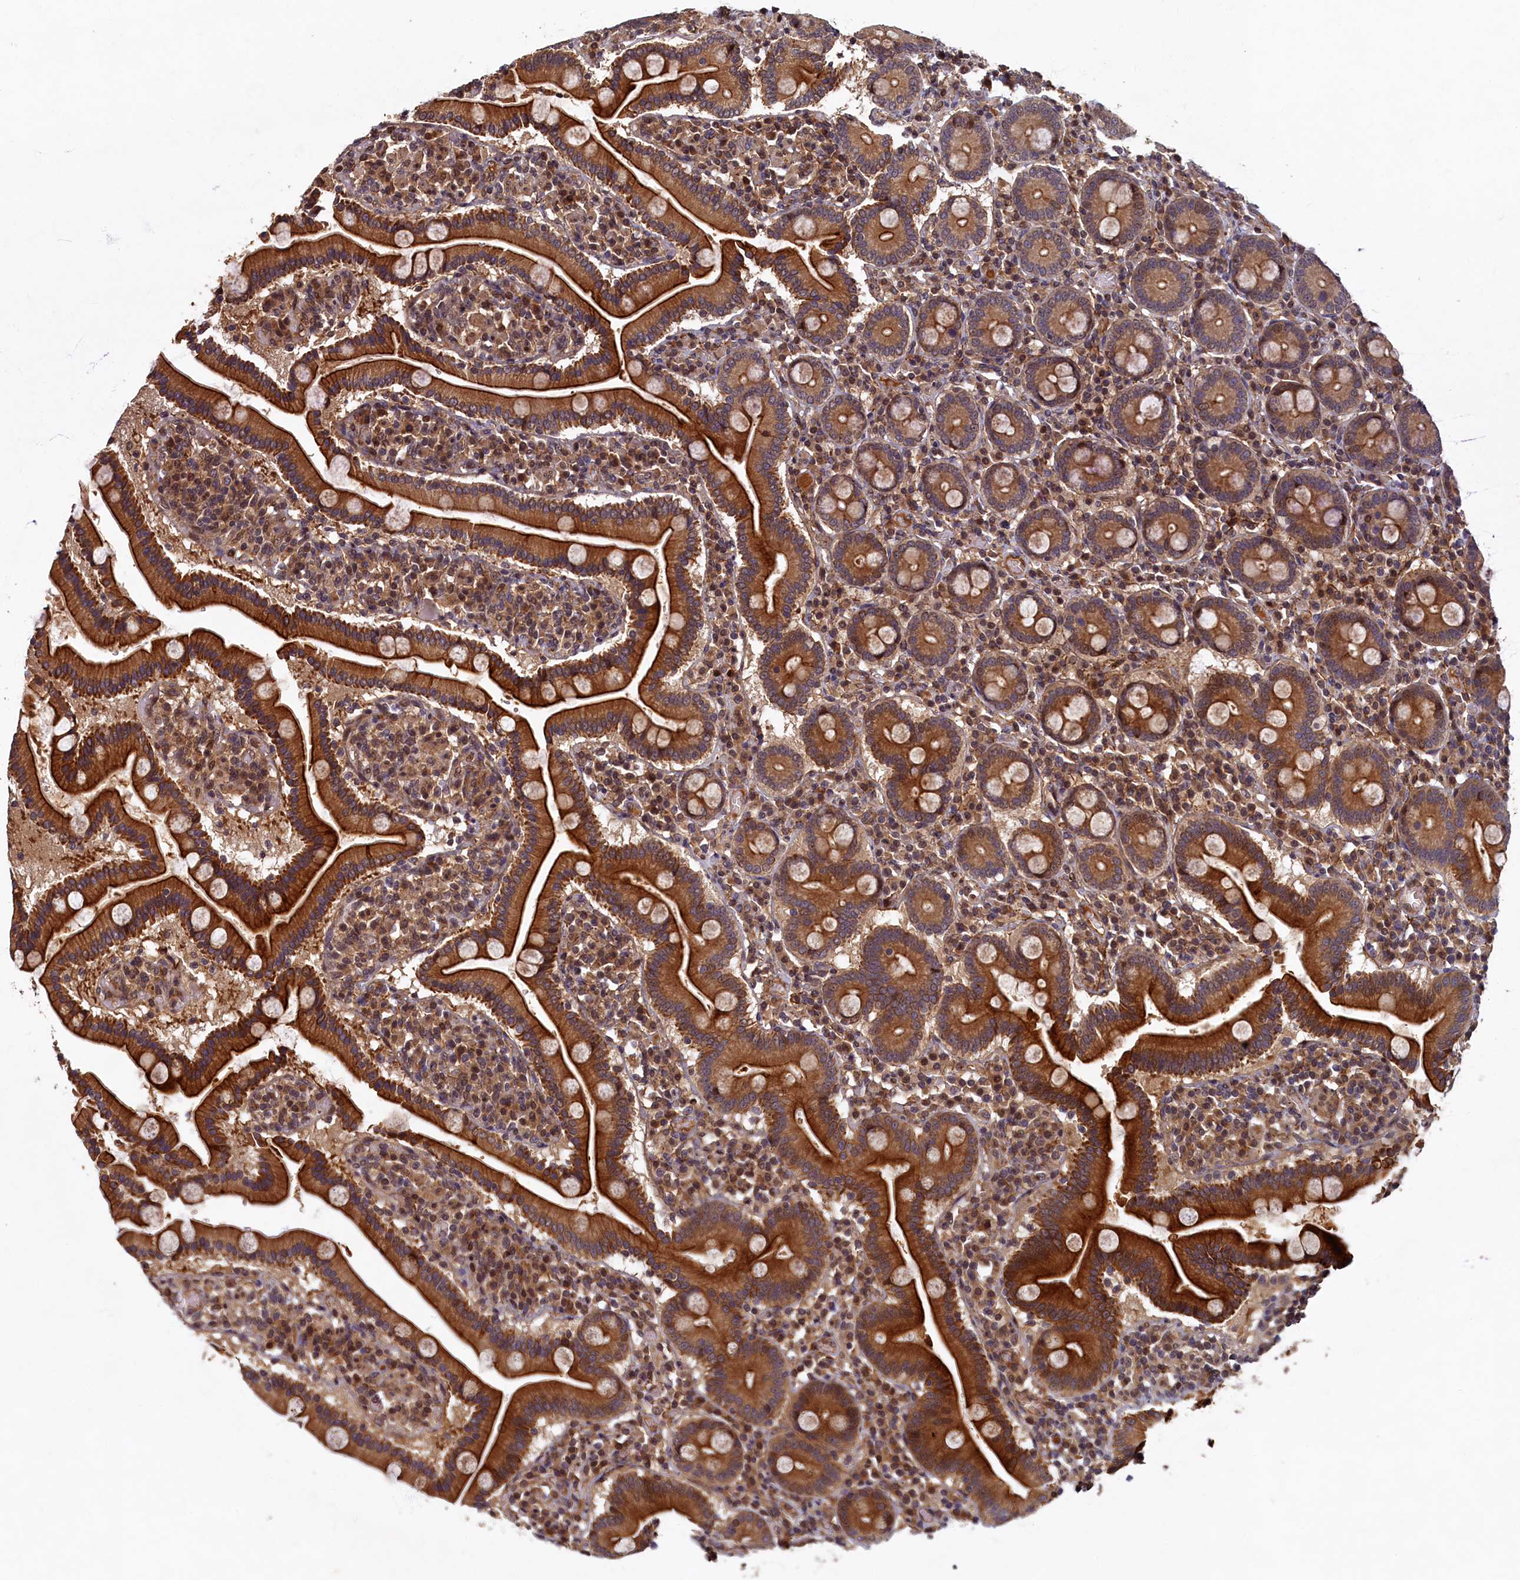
{"staining": {"intensity": "strong", "quantity": ">75%", "location": "cytoplasmic/membranous"}, "tissue": "duodenum", "cell_type": "Glandular cells", "image_type": "normal", "snomed": [{"axis": "morphology", "description": "Normal tissue, NOS"}, {"axis": "topography", "description": "Duodenum"}], "caption": "A brown stain shows strong cytoplasmic/membranous staining of a protein in glandular cells of normal human duodenum.", "gene": "LCMT2", "patient": {"sex": "male", "age": 55}}